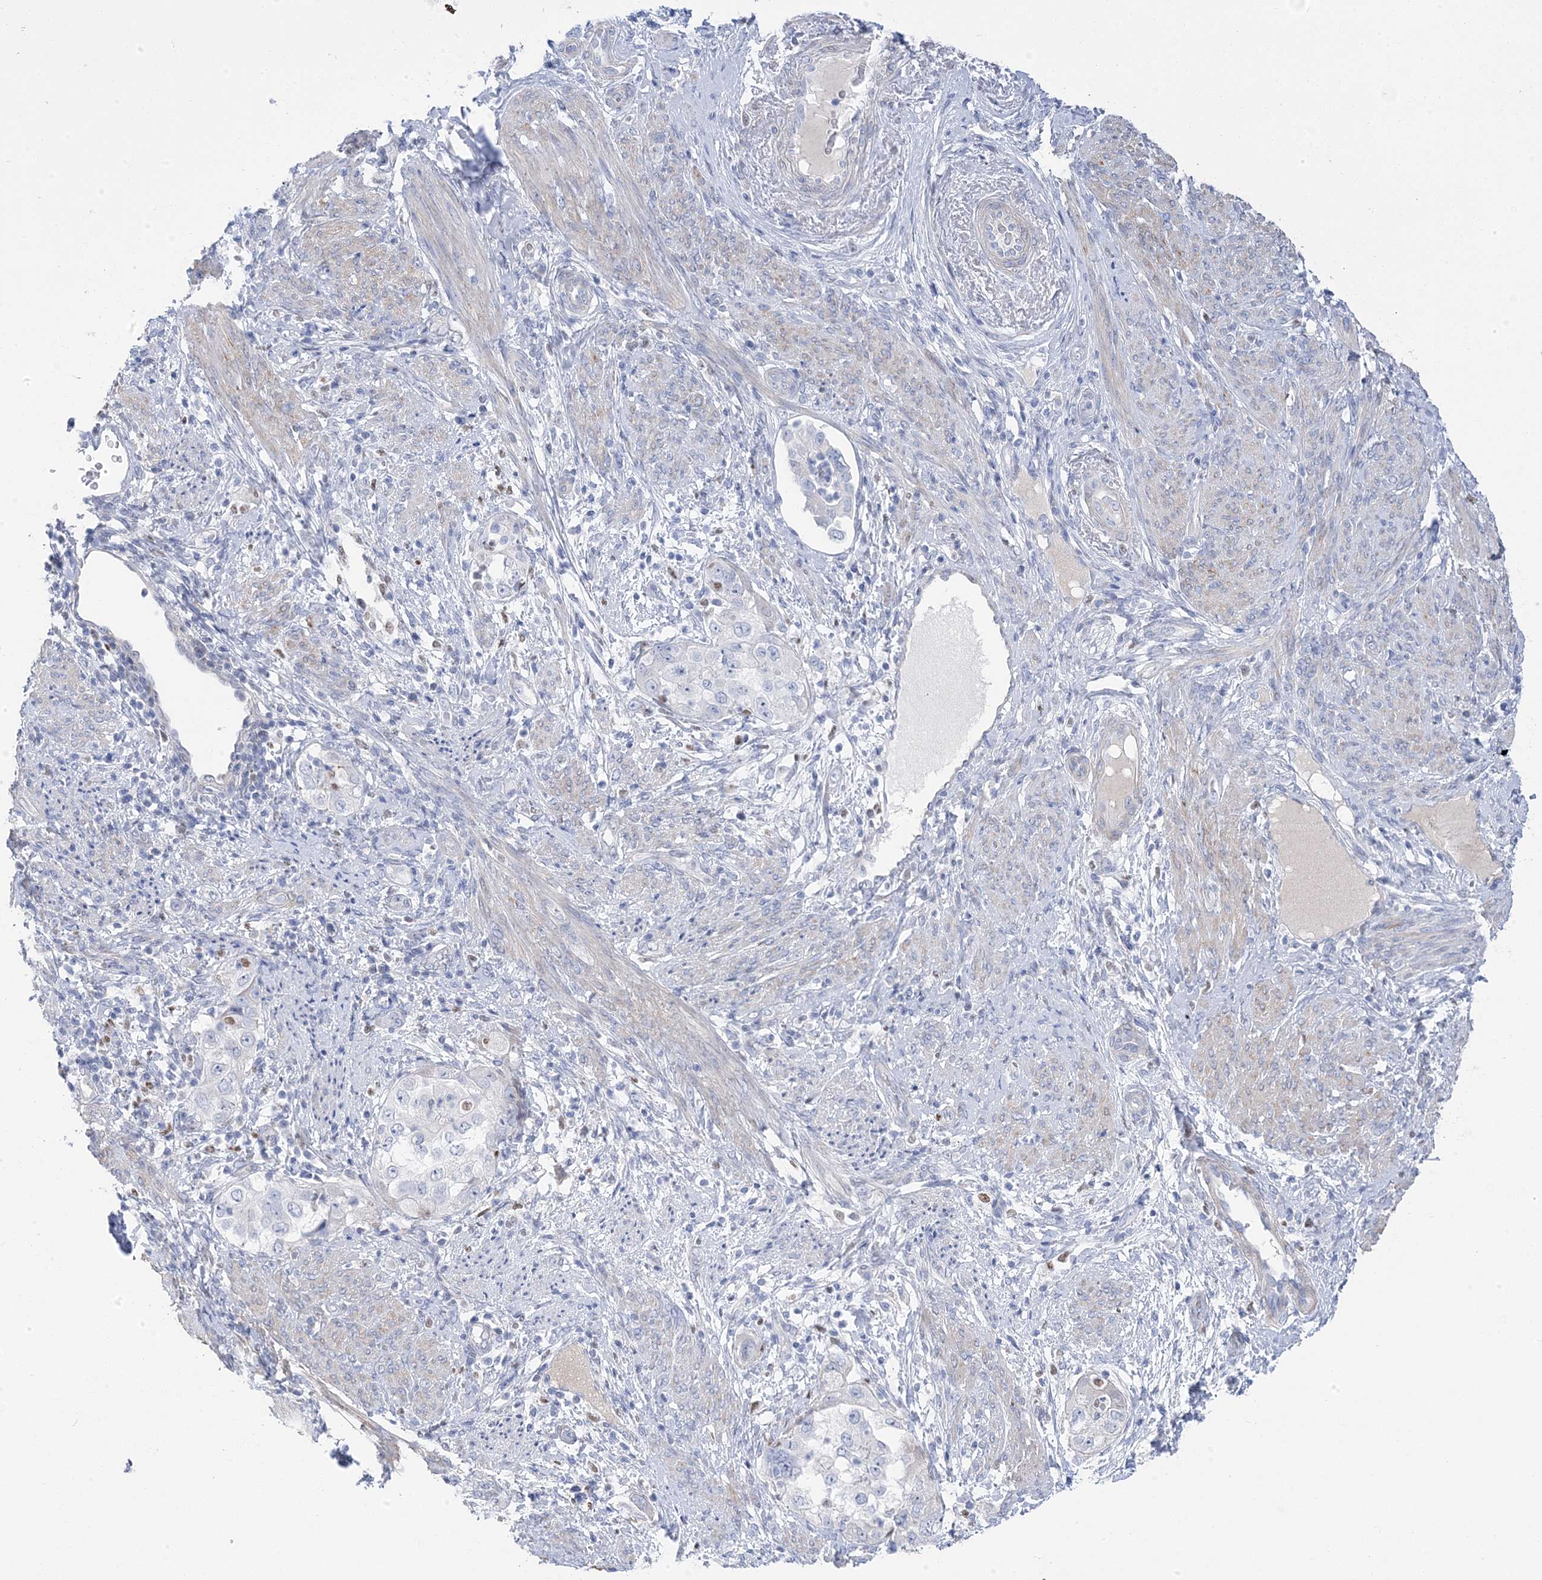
{"staining": {"intensity": "negative", "quantity": "none", "location": "none"}, "tissue": "endometrial cancer", "cell_type": "Tumor cells", "image_type": "cancer", "snomed": [{"axis": "morphology", "description": "Adenocarcinoma, NOS"}, {"axis": "topography", "description": "Endometrium"}], "caption": "This is an immunohistochemistry (IHC) micrograph of human endometrial cancer (adenocarcinoma). There is no expression in tumor cells.", "gene": "GTPBP6", "patient": {"sex": "female", "age": 85}}